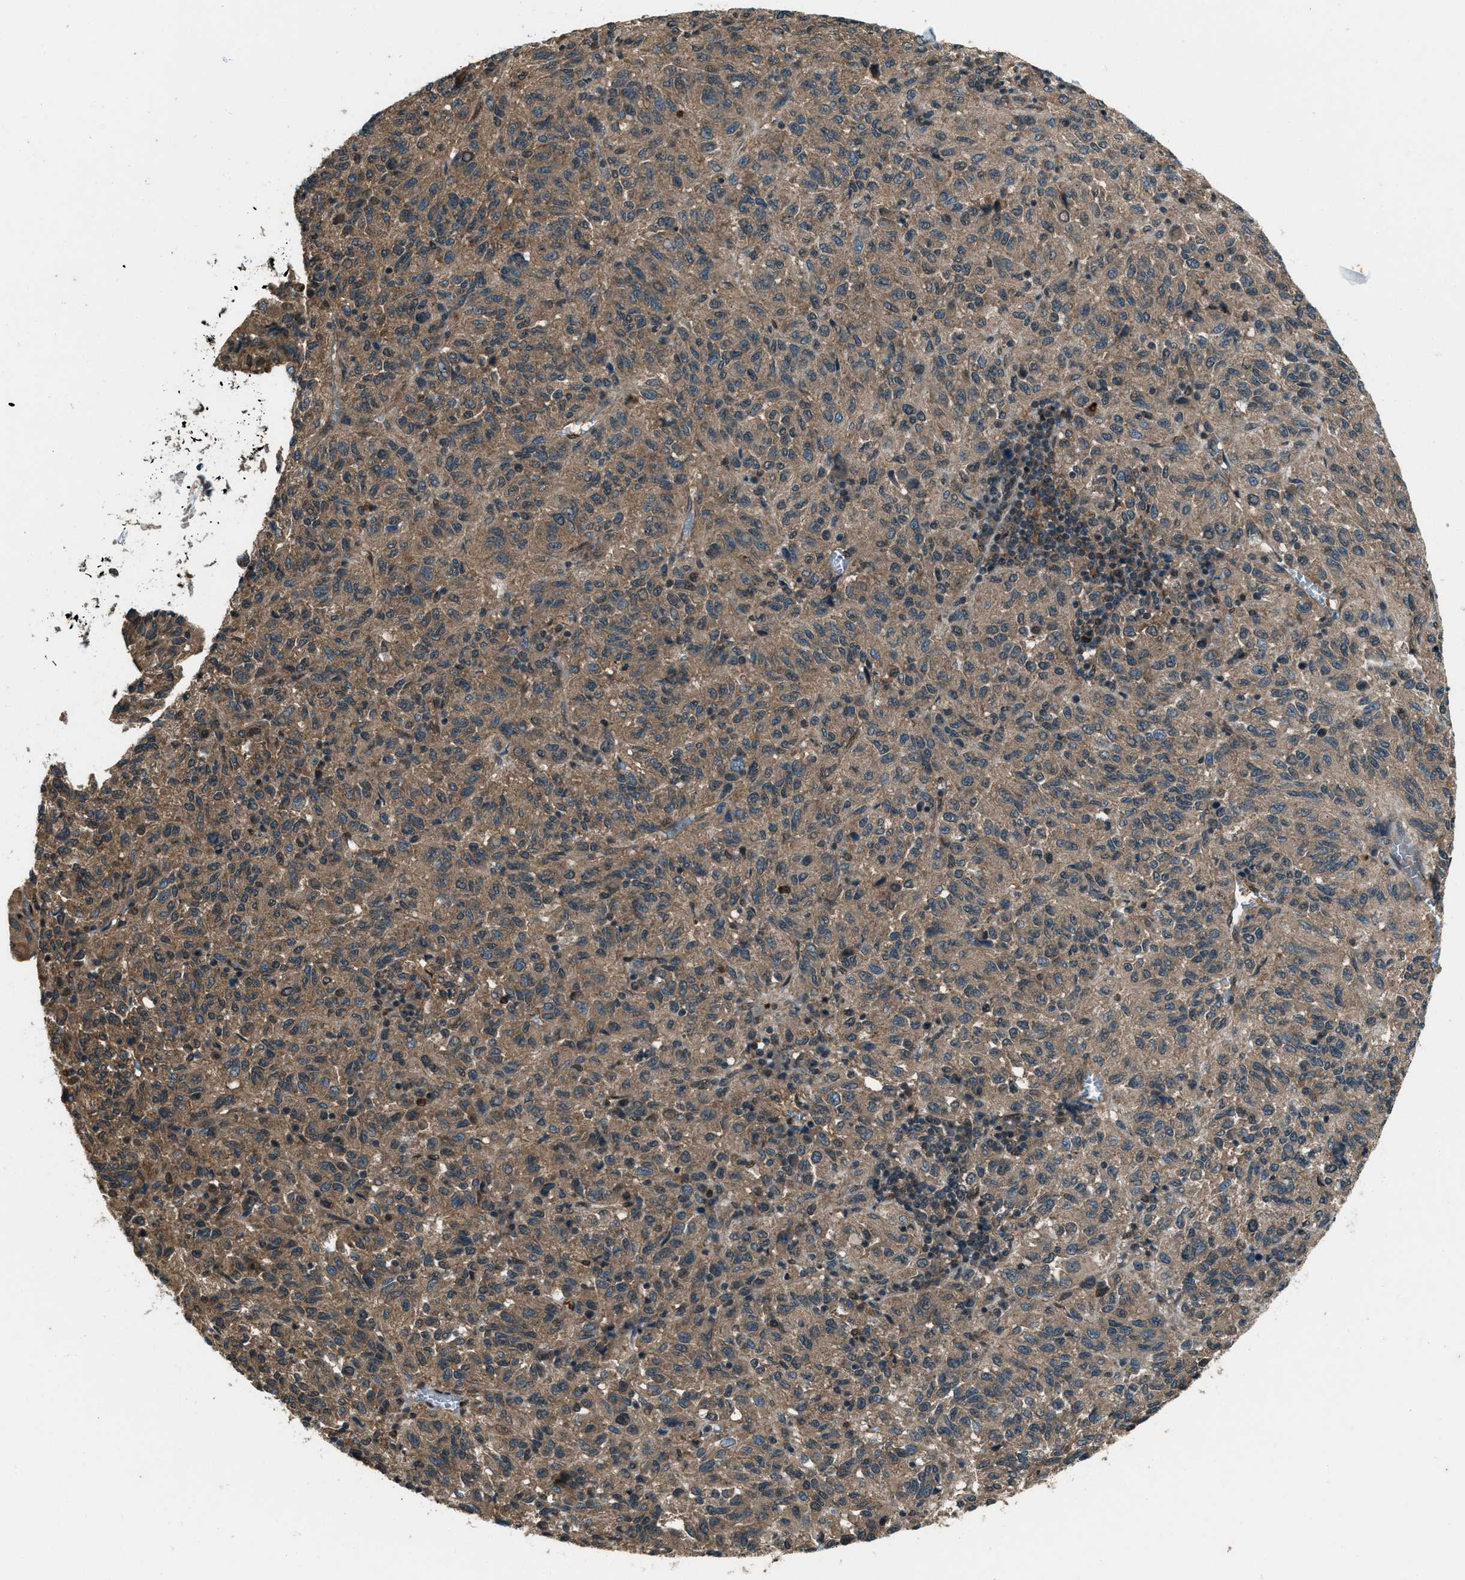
{"staining": {"intensity": "moderate", "quantity": "25%-75%", "location": "cytoplasmic/membranous"}, "tissue": "melanoma", "cell_type": "Tumor cells", "image_type": "cancer", "snomed": [{"axis": "morphology", "description": "Malignant melanoma, Metastatic site"}, {"axis": "topography", "description": "Lung"}], "caption": "A high-resolution micrograph shows immunohistochemistry (IHC) staining of melanoma, which shows moderate cytoplasmic/membranous expression in approximately 25%-75% of tumor cells.", "gene": "SVIL", "patient": {"sex": "male", "age": 64}}